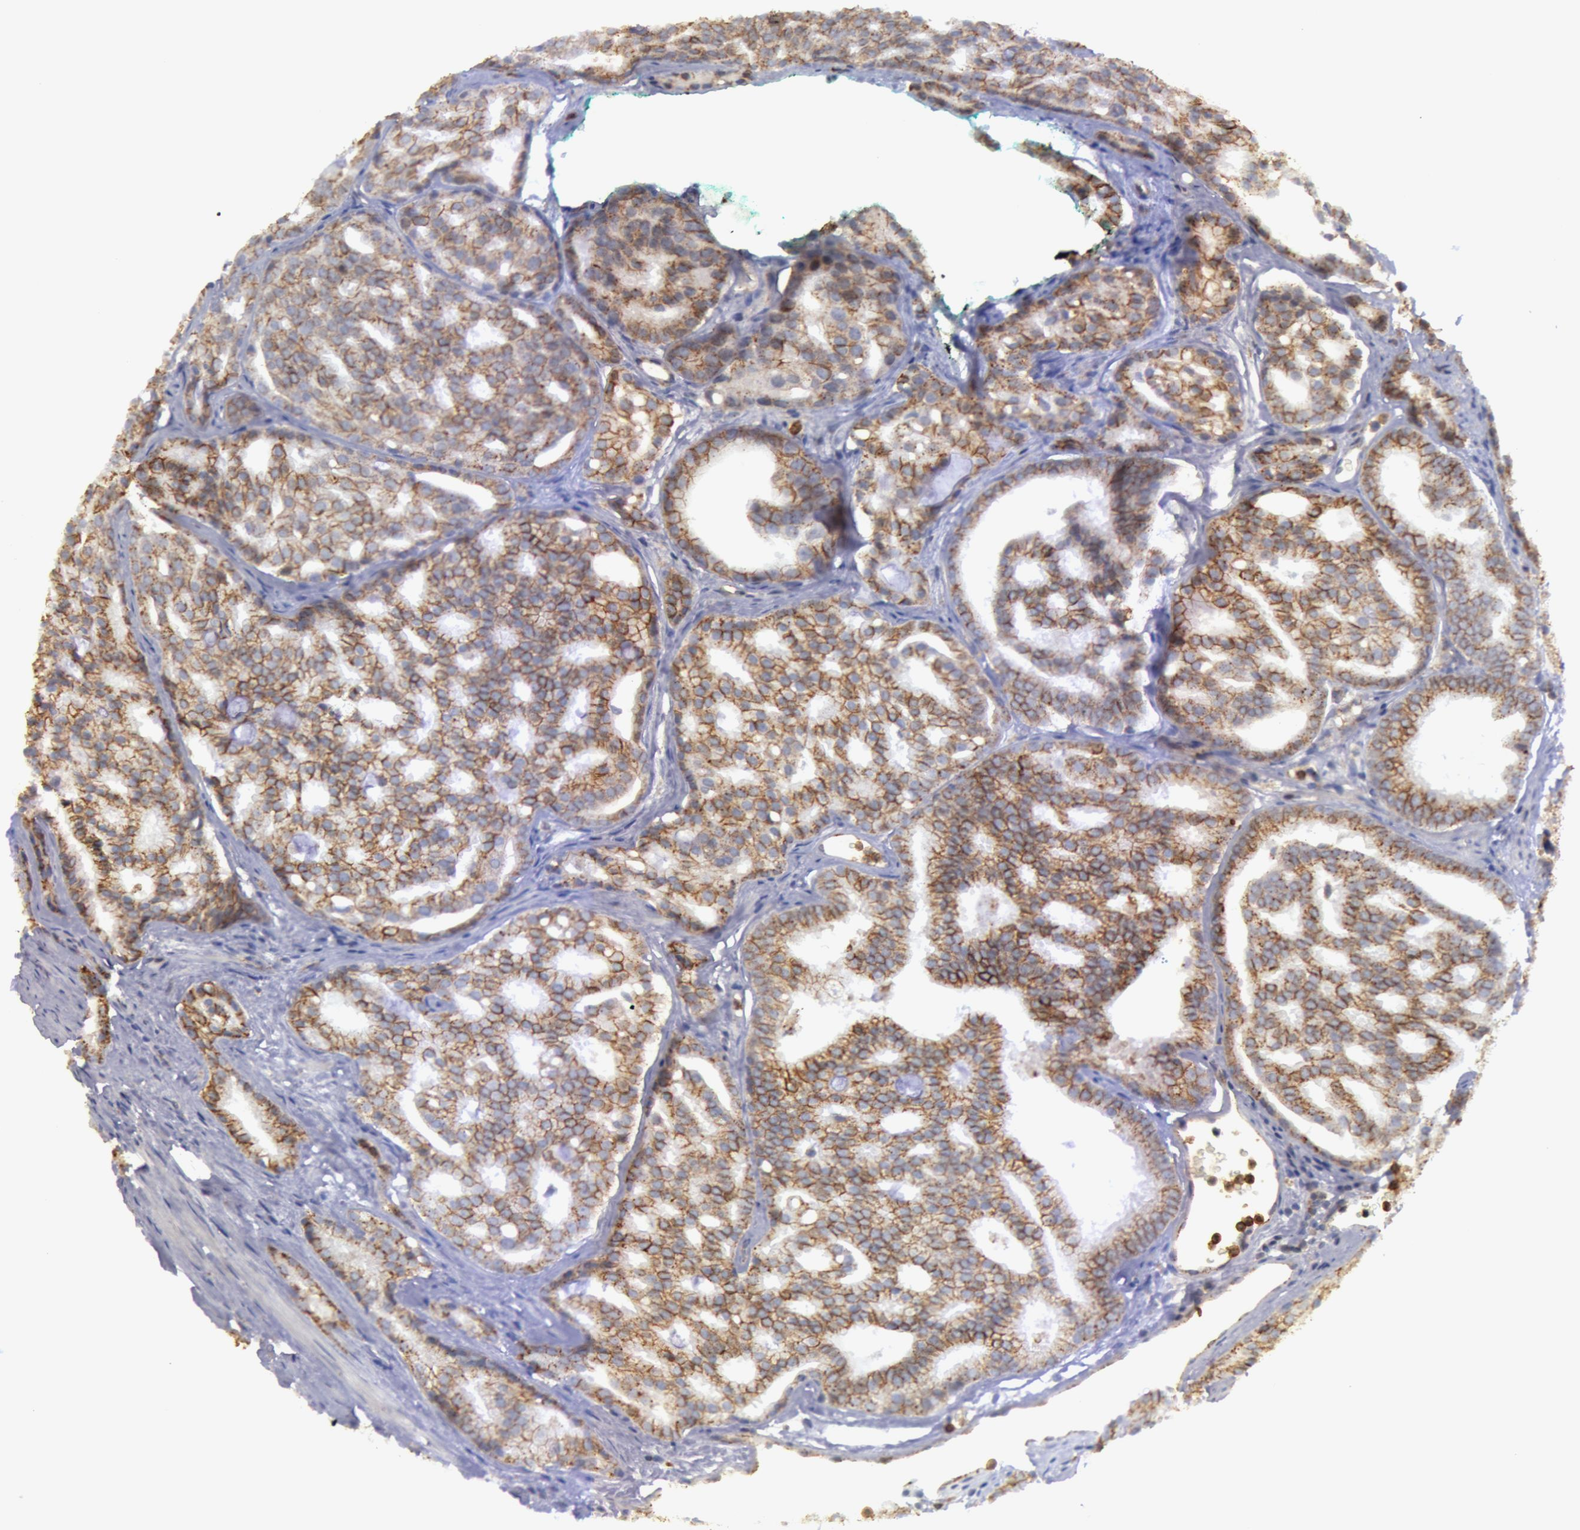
{"staining": {"intensity": "moderate", "quantity": ">75%", "location": "cytoplasmic/membranous"}, "tissue": "prostate cancer", "cell_type": "Tumor cells", "image_type": "cancer", "snomed": [{"axis": "morphology", "description": "Adenocarcinoma, High grade"}, {"axis": "topography", "description": "Prostate"}], "caption": "A high-resolution photomicrograph shows immunohistochemistry staining of high-grade adenocarcinoma (prostate), which shows moderate cytoplasmic/membranous staining in approximately >75% of tumor cells.", "gene": "FLOT2", "patient": {"sex": "male", "age": 64}}